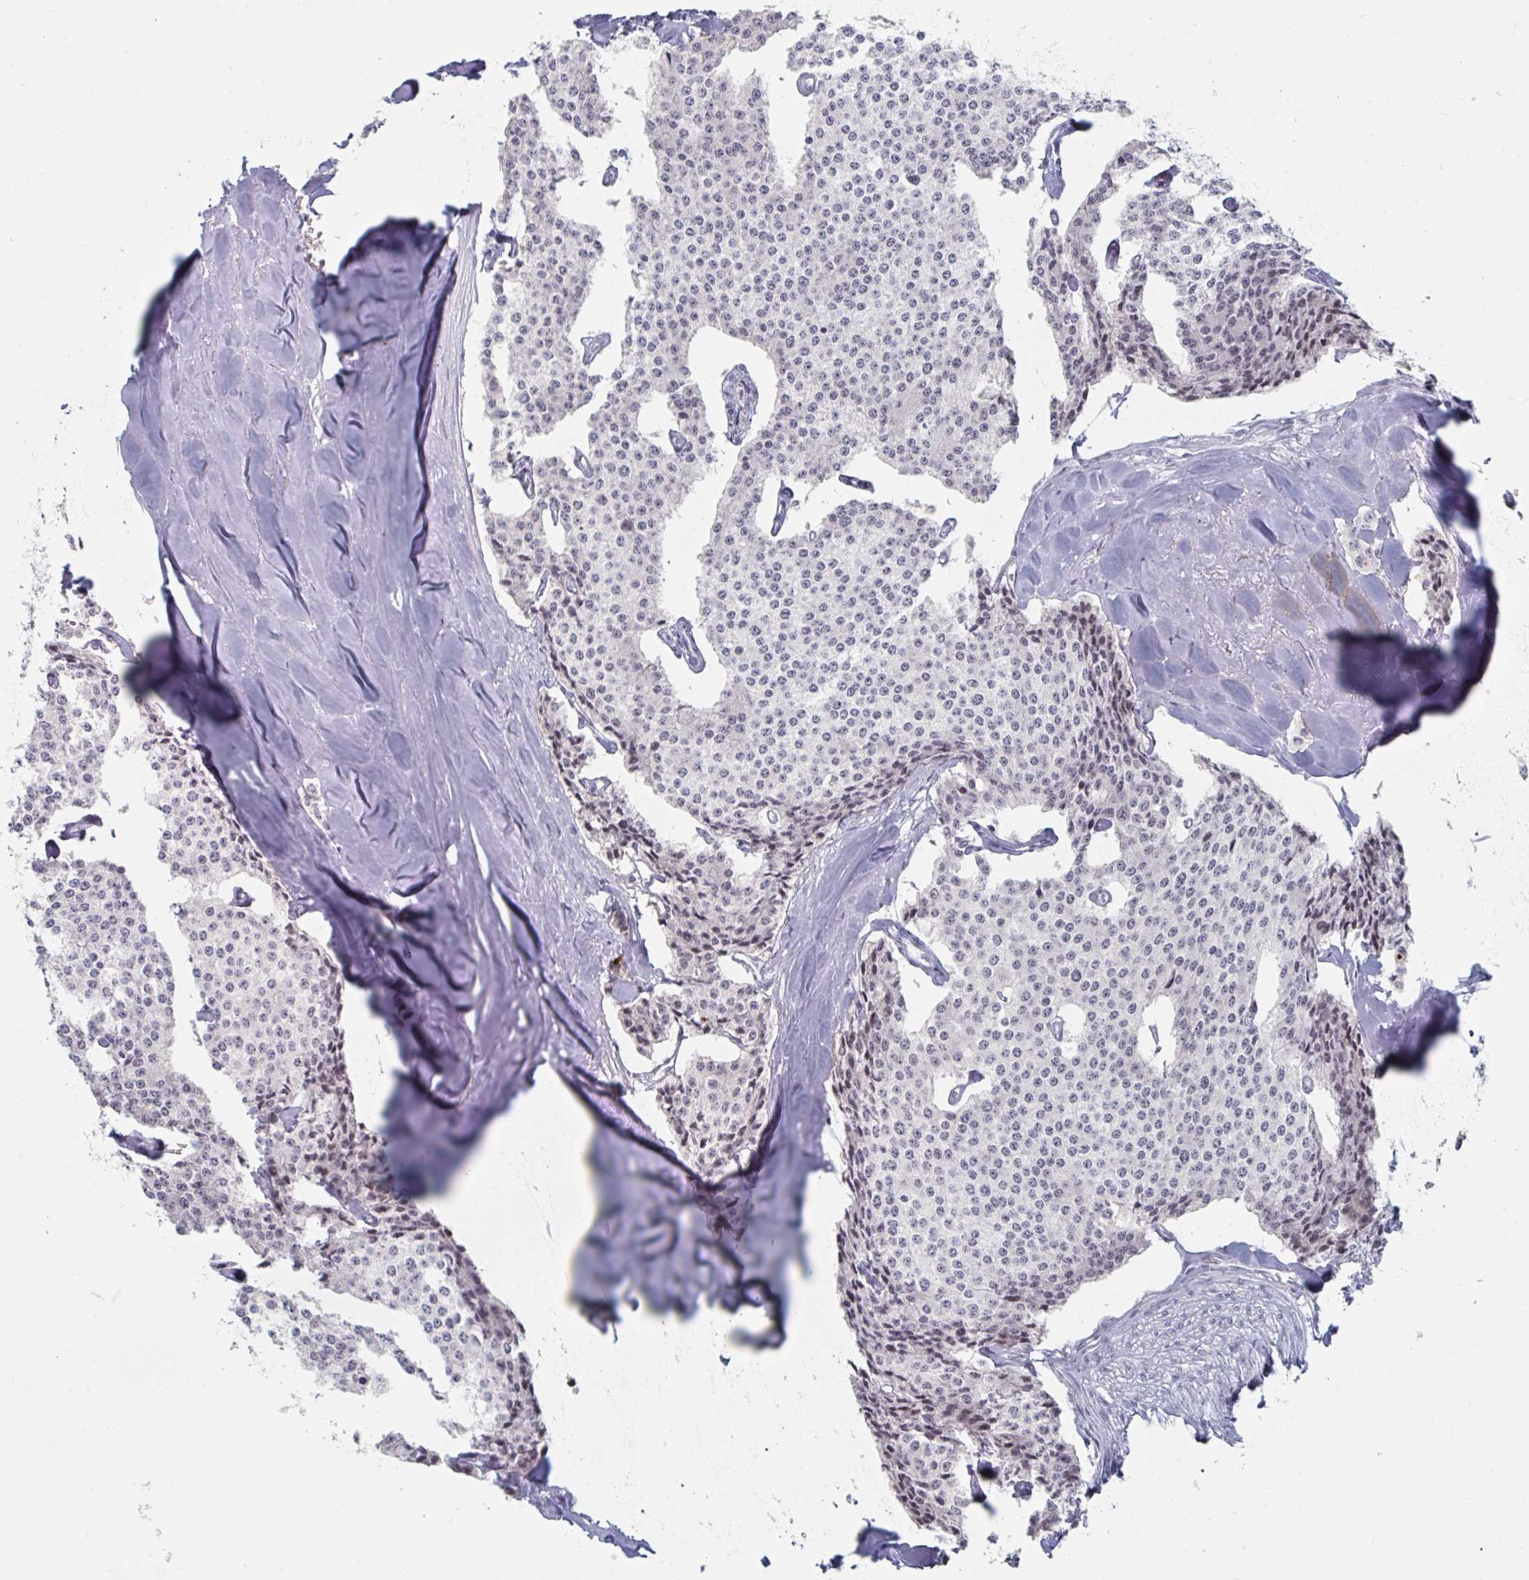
{"staining": {"intensity": "weak", "quantity": "25%-75%", "location": "nuclear"}, "tissue": "carcinoid", "cell_type": "Tumor cells", "image_type": "cancer", "snomed": [{"axis": "morphology", "description": "Carcinoid, malignant, NOS"}, {"axis": "topography", "description": "Small intestine"}], "caption": "Carcinoid was stained to show a protein in brown. There is low levels of weak nuclear expression in about 25%-75% of tumor cells.", "gene": "NR1H2", "patient": {"sex": "female", "age": 64}}